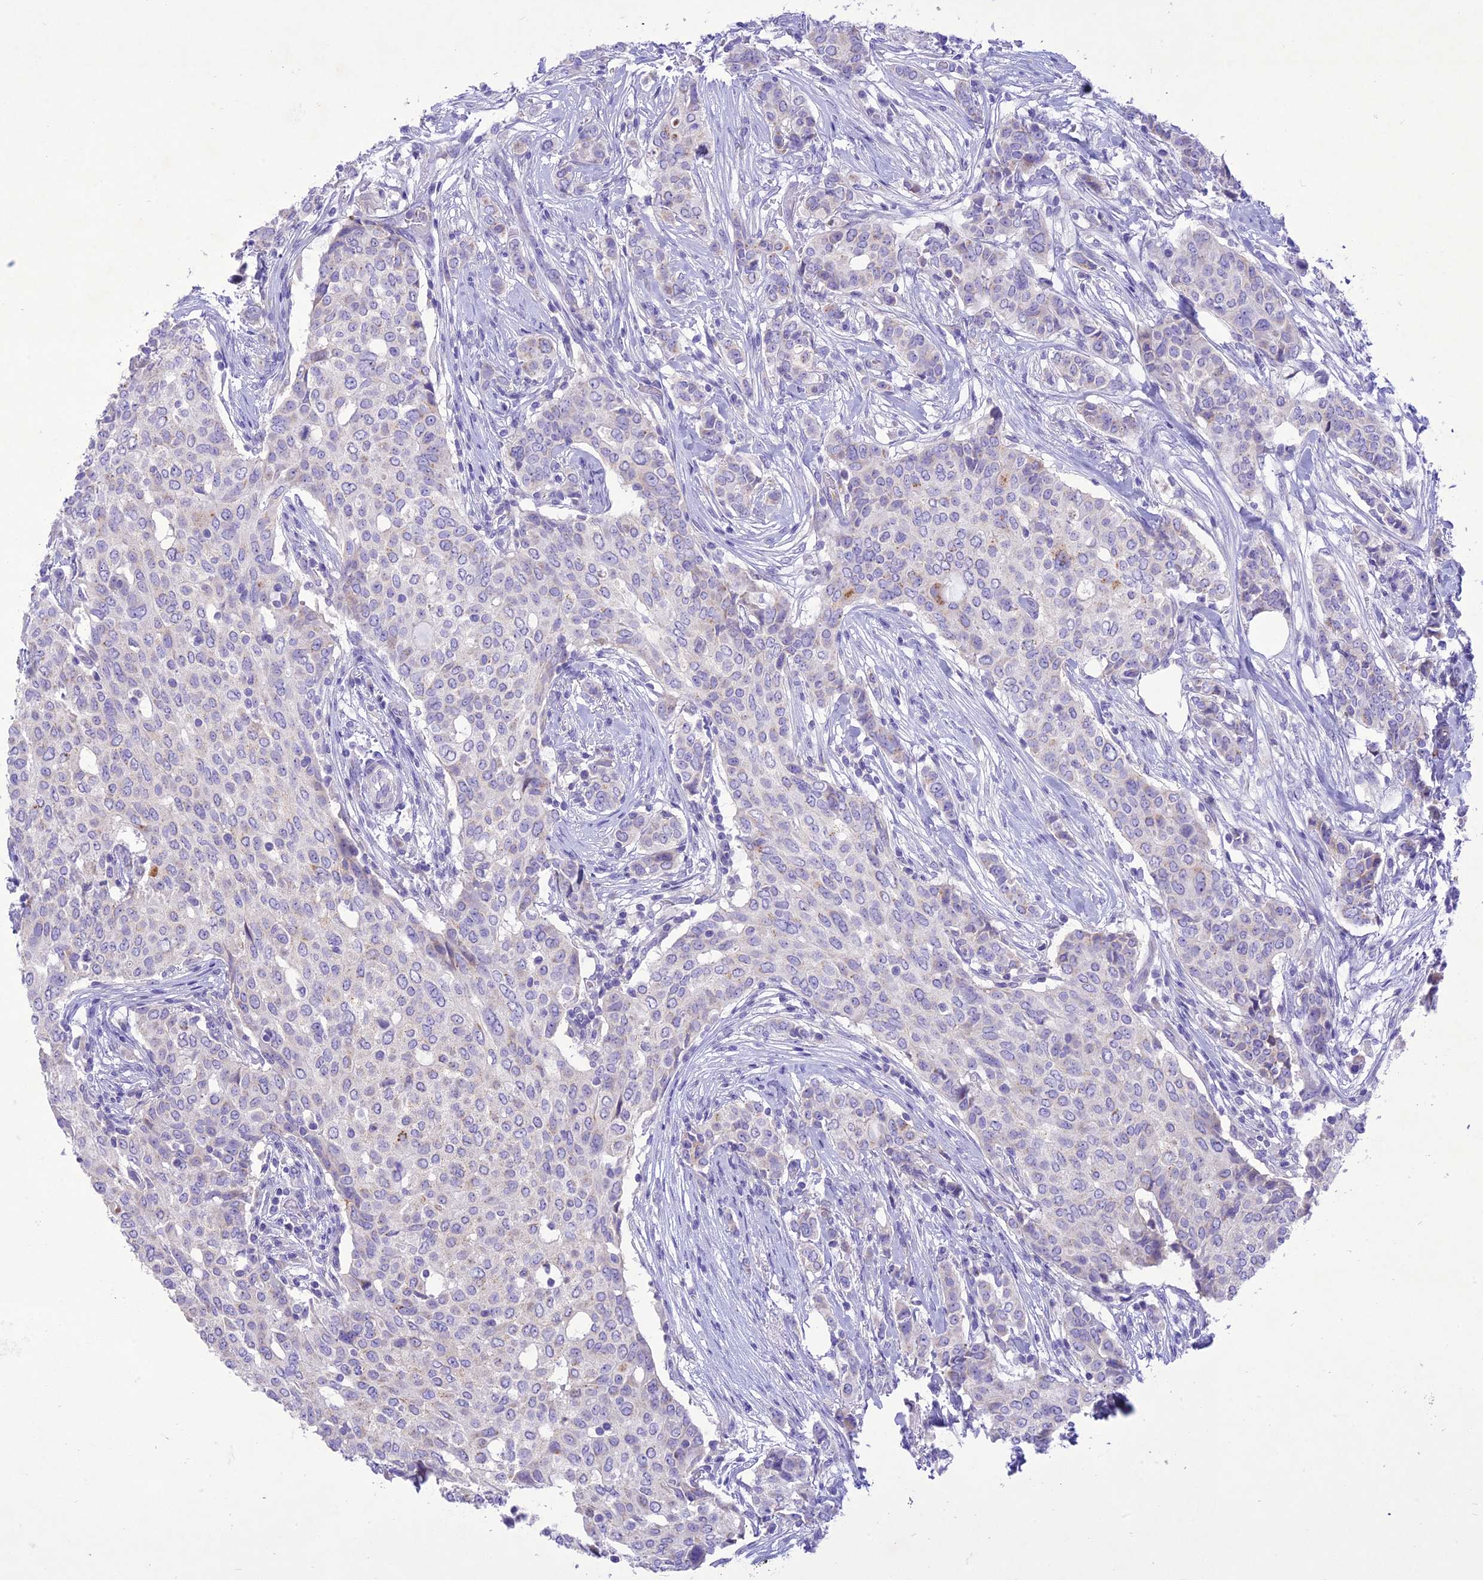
{"staining": {"intensity": "negative", "quantity": "none", "location": "none"}, "tissue": "breast cancer", "cell_type": "Tumor cells", "image_type": "cancer", "snomed": [{"axis": "morphology", "description": "Lobular carcinoma"}, {"axis": "topography", "description": "Breast"}], "caption": "Tumor cells show no significant protein staining in breast lobular carcinoma. (Brightfield microscopy of DAB (3,3'-diaminobenzidine) IHC at high magnification).", "gene": "SLC13A5", "patient": {"sex": "female", "age": 51}}